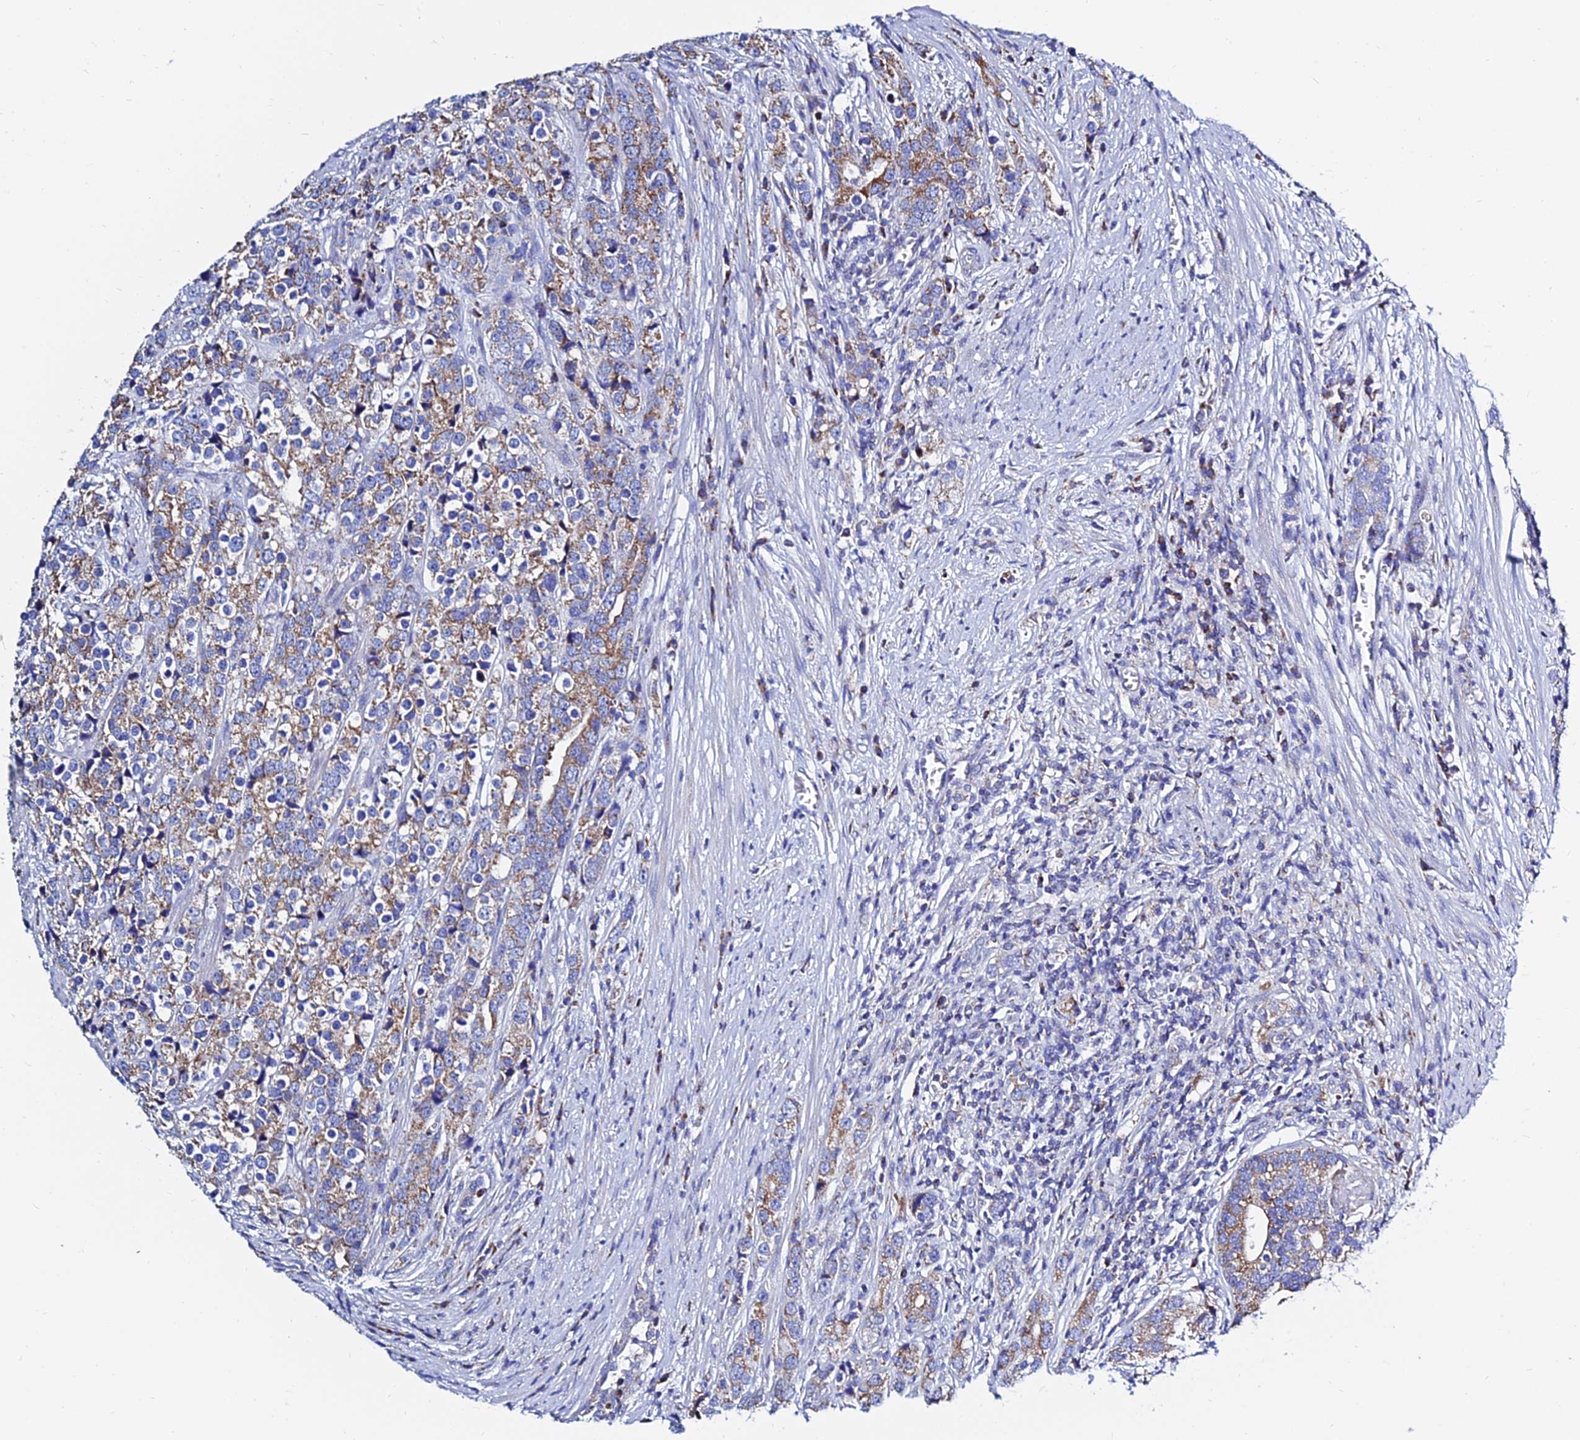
{"staining": {"intensity": "moderate", "quantity": "25%-75%", "location": "cytoplasmic/membranous"}, "tissue": "prostate cancer", "cell_type": "Tumor cells", "image_type": "cancer", "snomed": [{"axis": "morphology", "description": "Adenocarcinoma, High grade"}, {"axis": "topography", "description": "Prostate"}], "caption": "A brown stain shows moderate cytoplasmic/membranous staining of a protein in prostate cancer (high-grade adenocarcinoma) tumor cells.", "gene": "MGST1", "patient": {"sex": "male", "age": 71}}